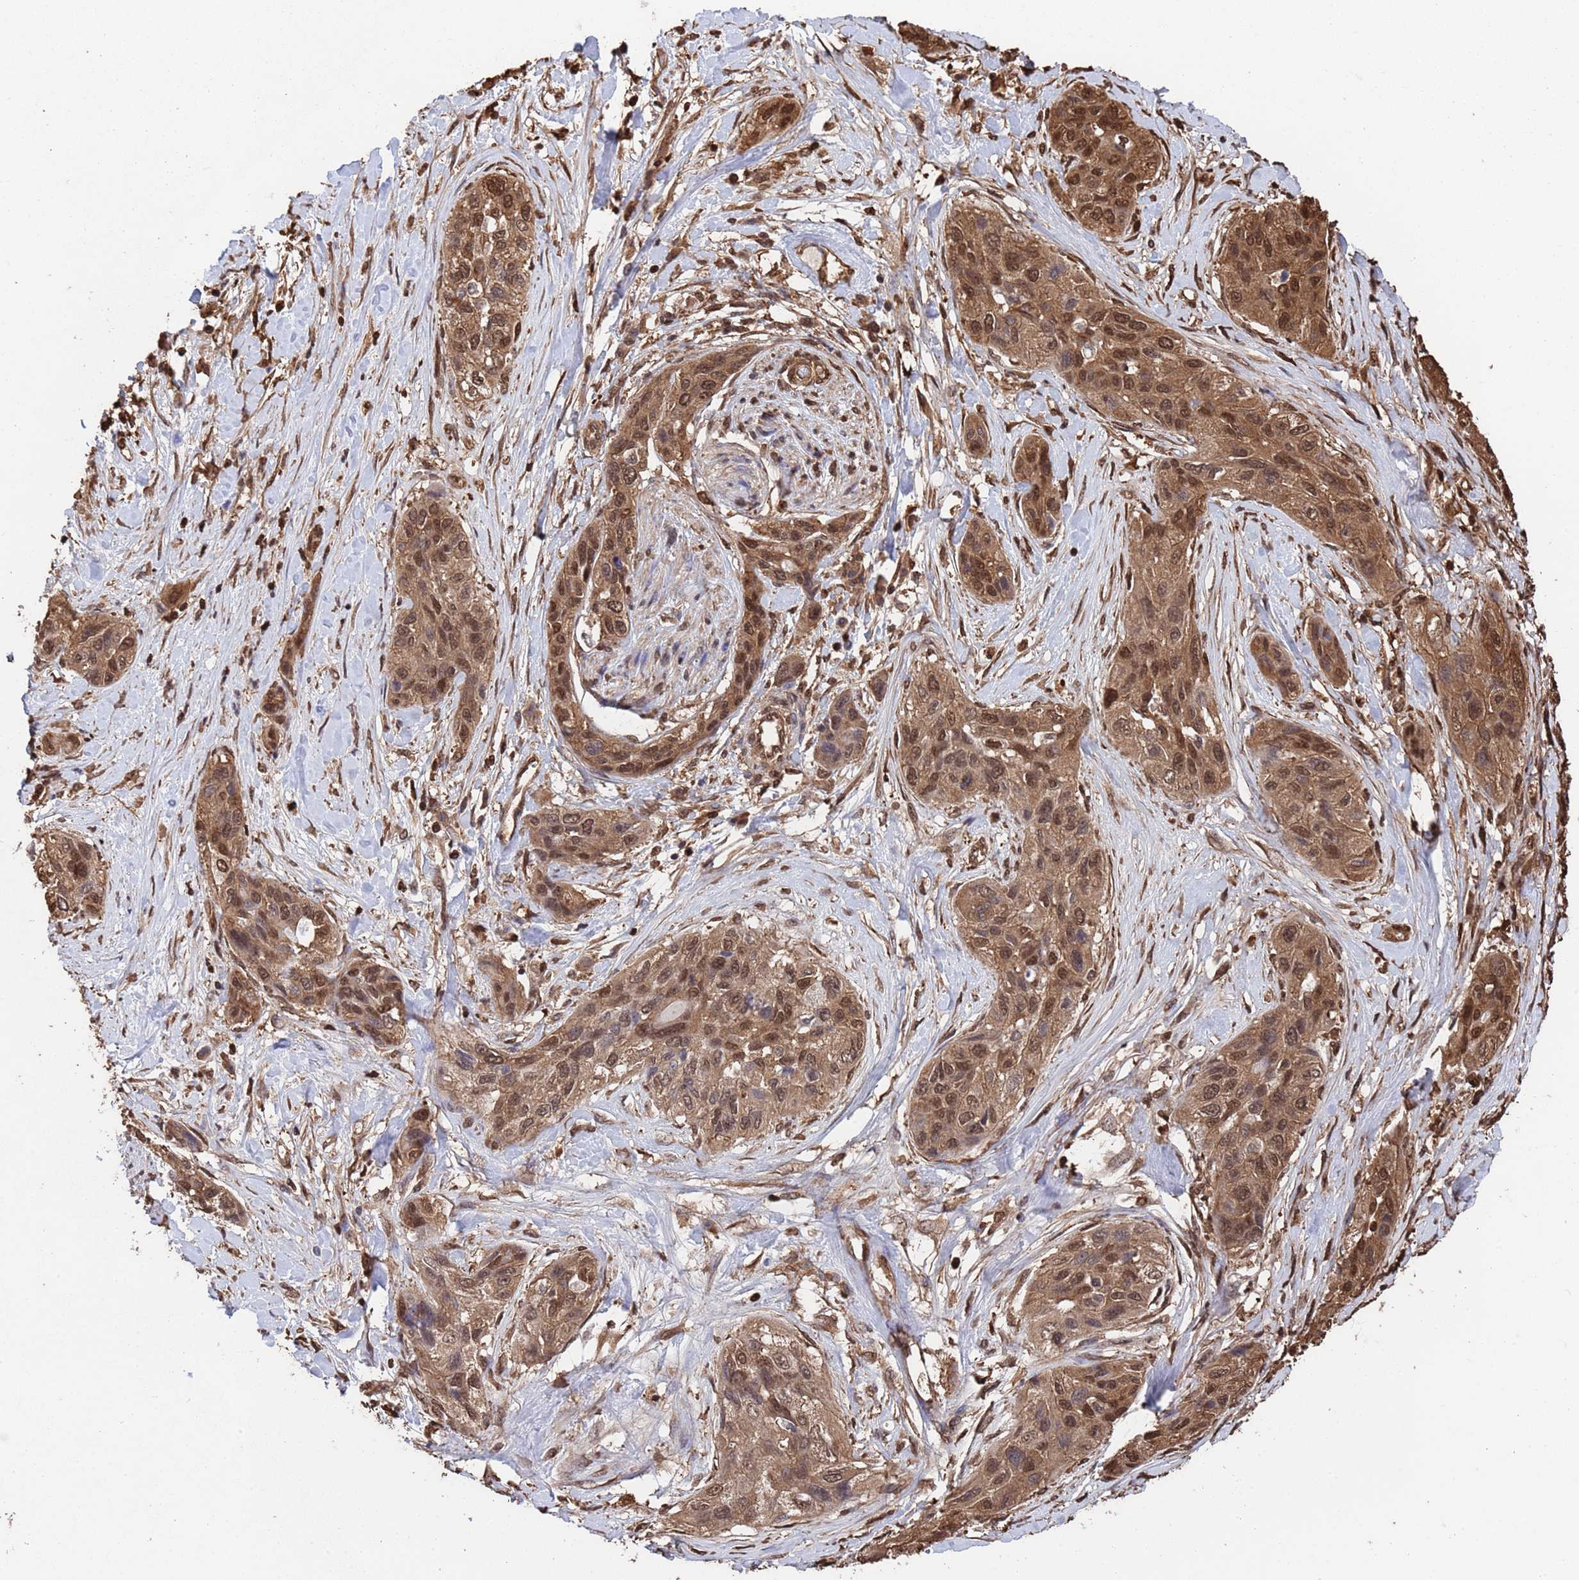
{"staining": {"intensity": "moderate", "quantity": ">75%", "location": "cytoplasmic/membranous,nuclear"}, "tissue": "lung cancer", "cell_type": "Tumor cells", "image_type": "cancer", "snomed": [{"axis": "morphology", "description": "Squamous cell carcinoma, NOS"}, {"axis": "topography", "description": "Lung"}], "caption": "Lung cancer stained with a protein marker displays moderate staining in tumor cells.", "gene": "SUMO4", "patient": {"sex": "female", "age": 70}}